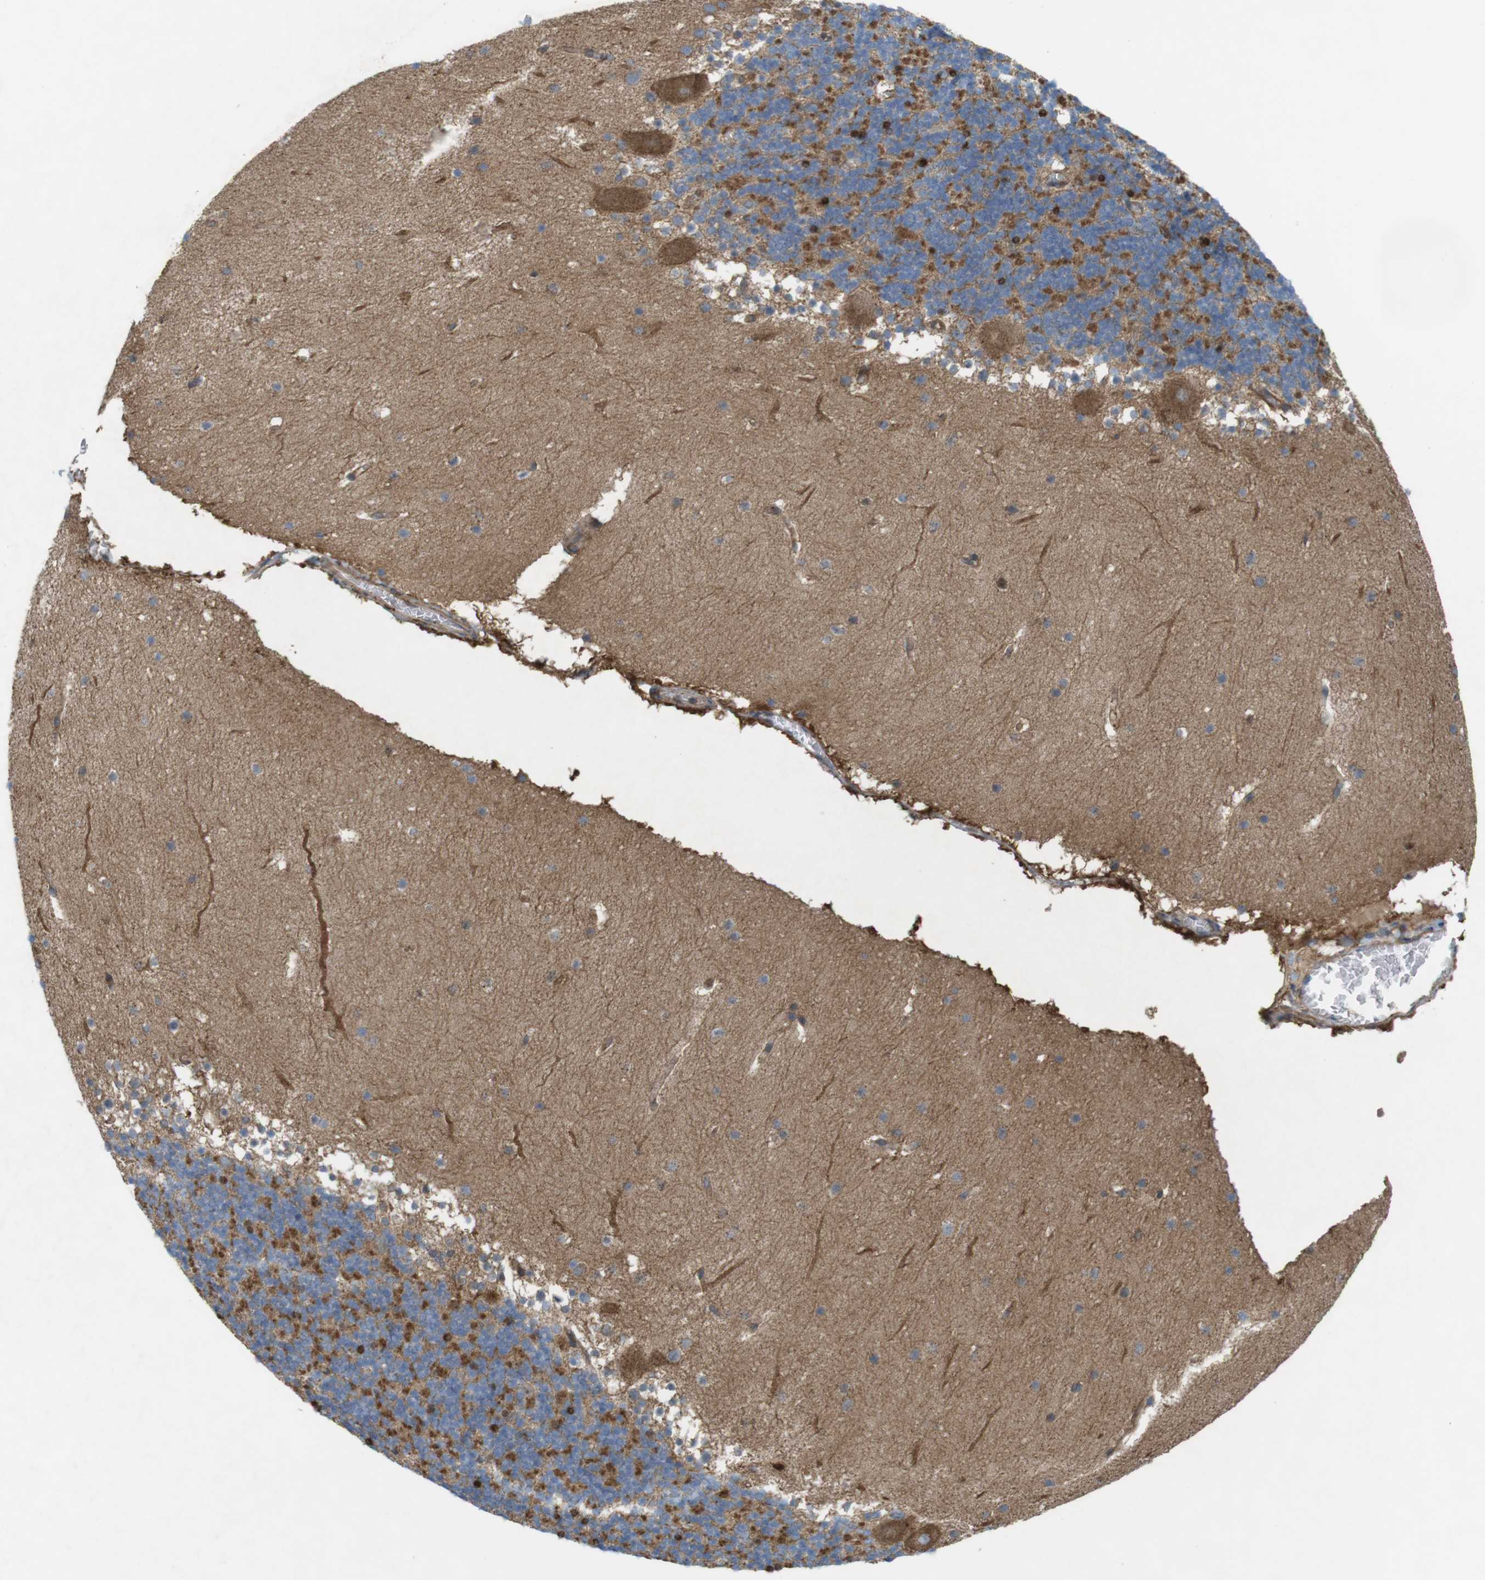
{"staining": {"intensity": "strong", "quantity": "<25%", "location": "cytoplasmic/membranous,nuclear"}, "tissue": "cerebellum", "cell_type": "Cells in granular layer", "image_type": "normal", "snomed": [{"axis": "morphology", "description": "Normal tissue, NOS"}, {"axis": "topography", "description": "Cerebellum"}], "caption": "This image displays immunohistochemistry staining of unremarkable human cerebellum, with medium strong cytoplasmic/membranous,nuclear expression in about <25% of cells in granular layer.", "gene": "DDAH2", "patient": {"sex": "female", "age": 19}}